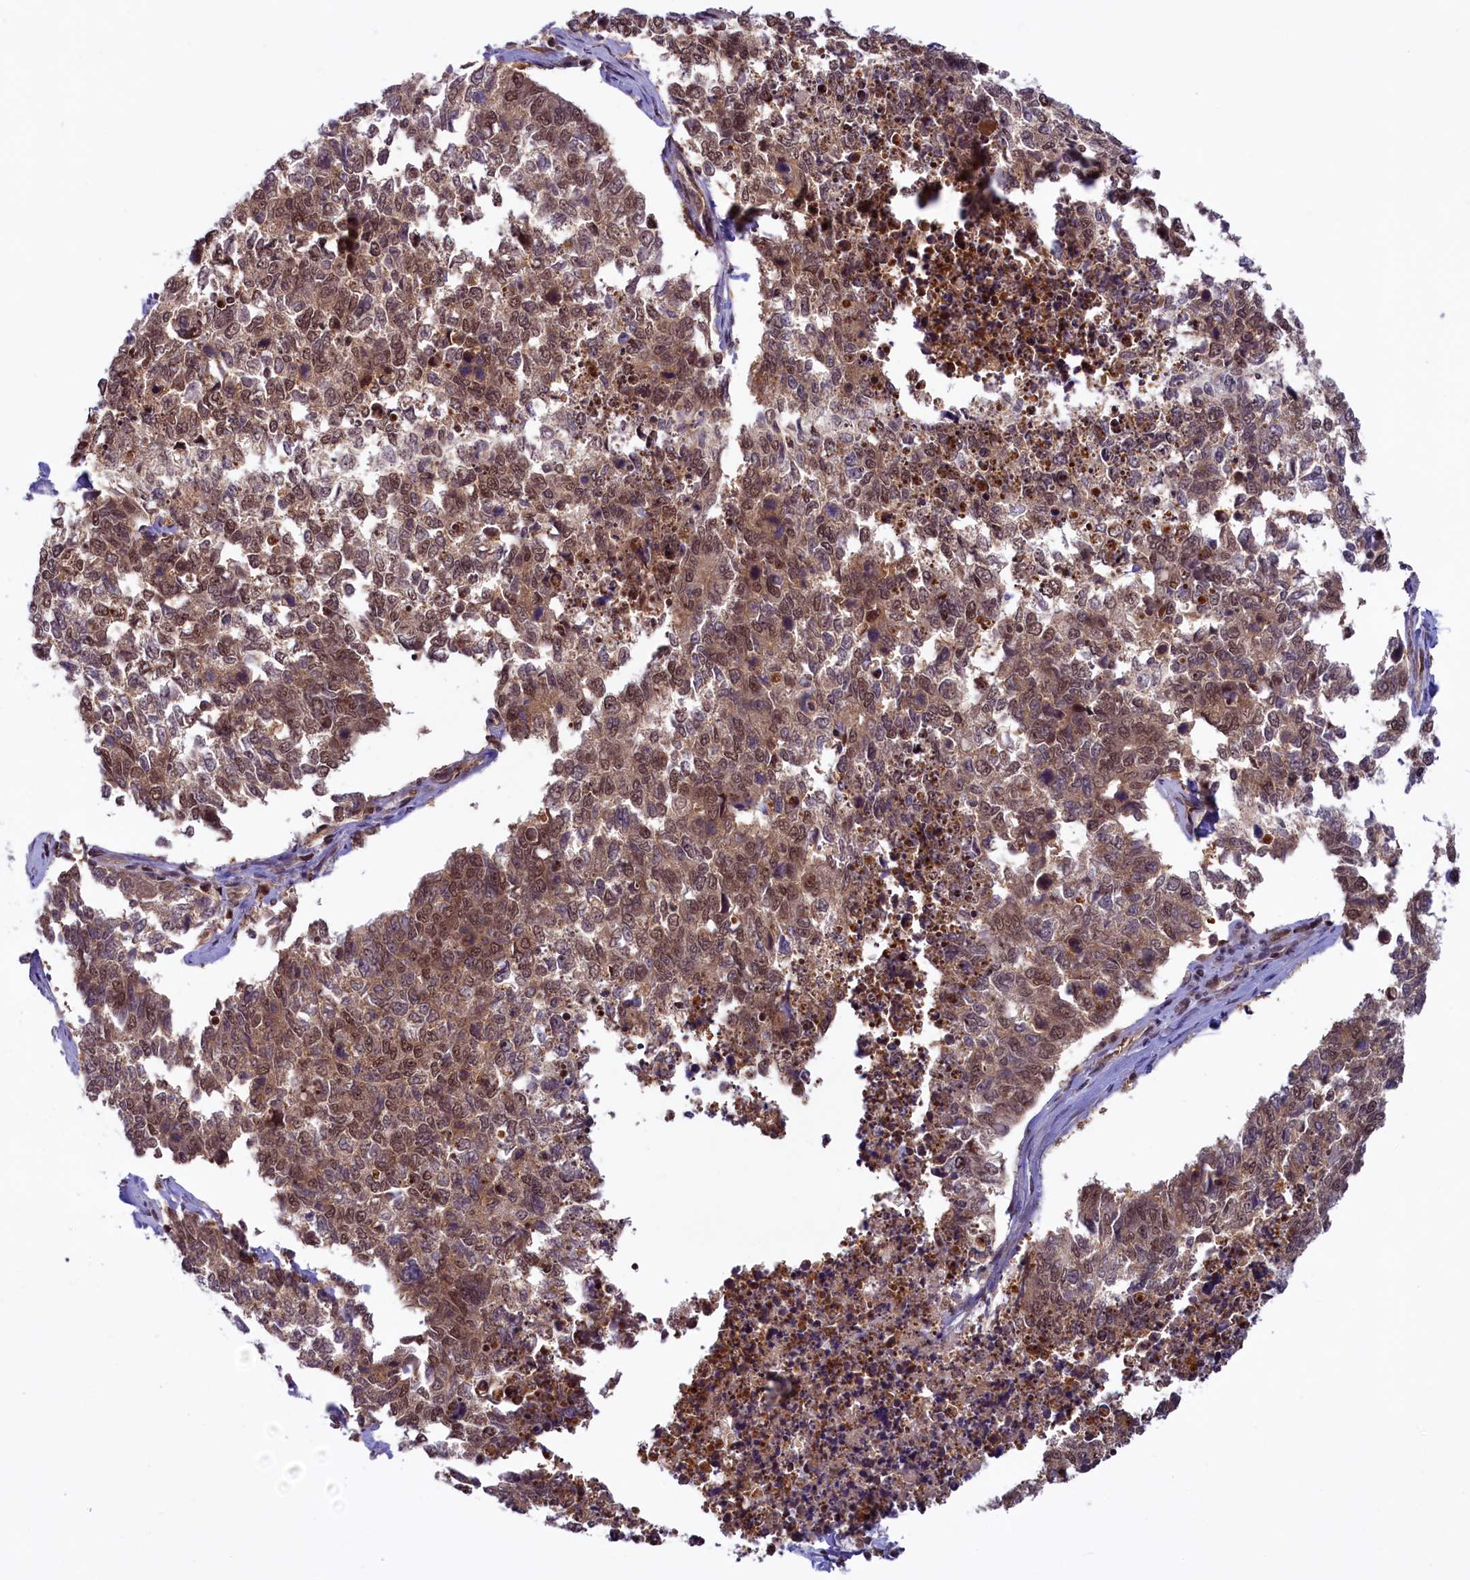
{"staining": {"intensity": "moderate", "quantity": ">75%", "location": "cytoplasmic/membranous,nuclear"}, "tissue": "cervical cancer", "cell_type": "Tumor cells", "image_type": "cancer", "snomed": [{"axis": "morphology", "description": "Squamous cell carcinoma, NOS"}, {"axis": "topography", "description": "Cervix"}], "caption": "Human cervical cancer stained for a protein (brown) exhibits moderate cytoplasmic/membranous and nuclear positive expression in approximately >75% of tumor cells.", "gene": "SLC7A6OS", "patient": {"sex": "female", "age": 63}}